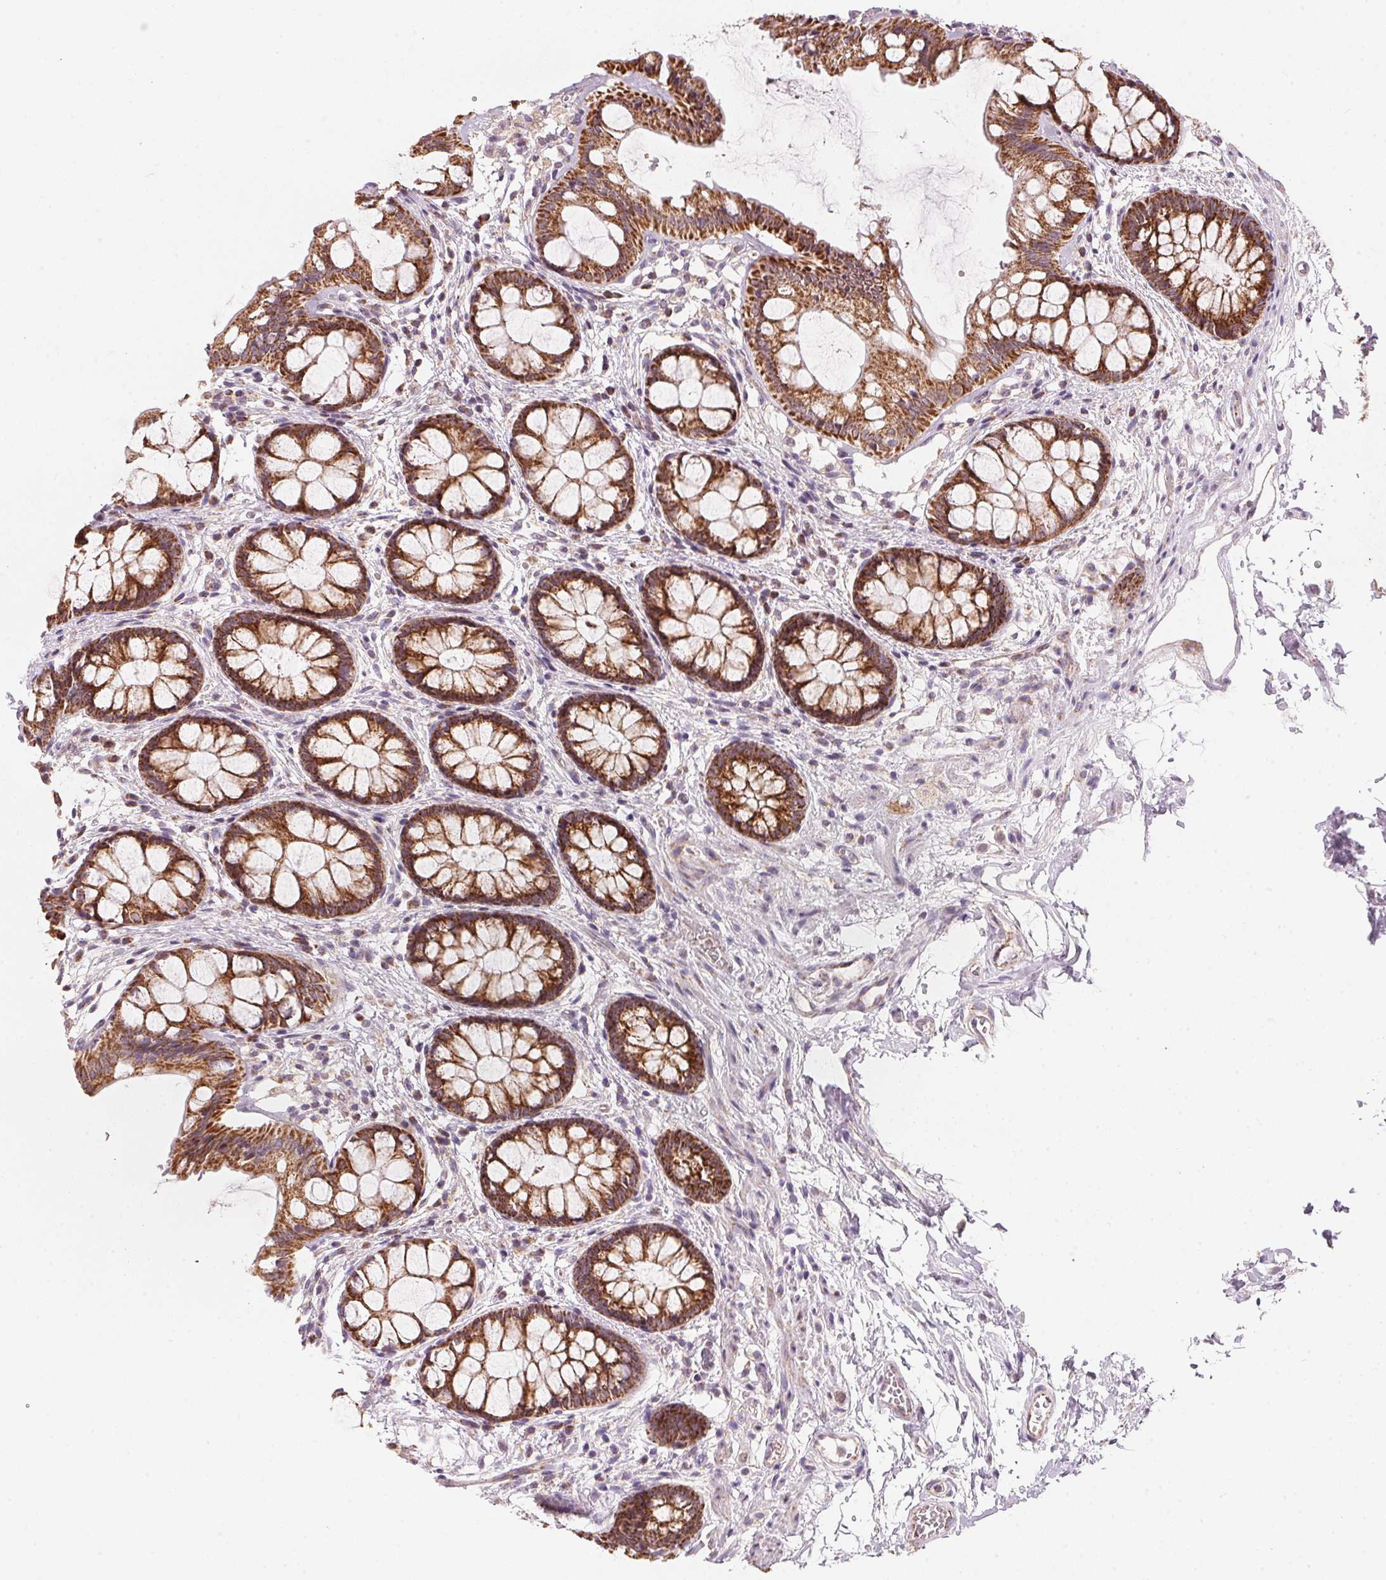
{"staining": {"intensity": "strong", "quantity": ">75%", "location": "cytoplasmic/membranous"}, "tissue": "rectum", "cell_type": "Glandular cells", "image_type": "normal", "snomed": [{"axis": "morphology", "description": "Normal tissue, NOS"}, {"axis": "topography", "description": "Rectum"}], "caption": "Protein expression analysis of unremarkable human rectum reveals strong cytoplasmic/membranous expression in about >75% of glandular cells. (Stains: DAB (3,3'-diaminobenzidine) in brown, nuclei in blue, Microscopy: brightfield microscopy at high magnification).", "gene": "COQ7", "patient": {"sex": "female", "age": 62}}